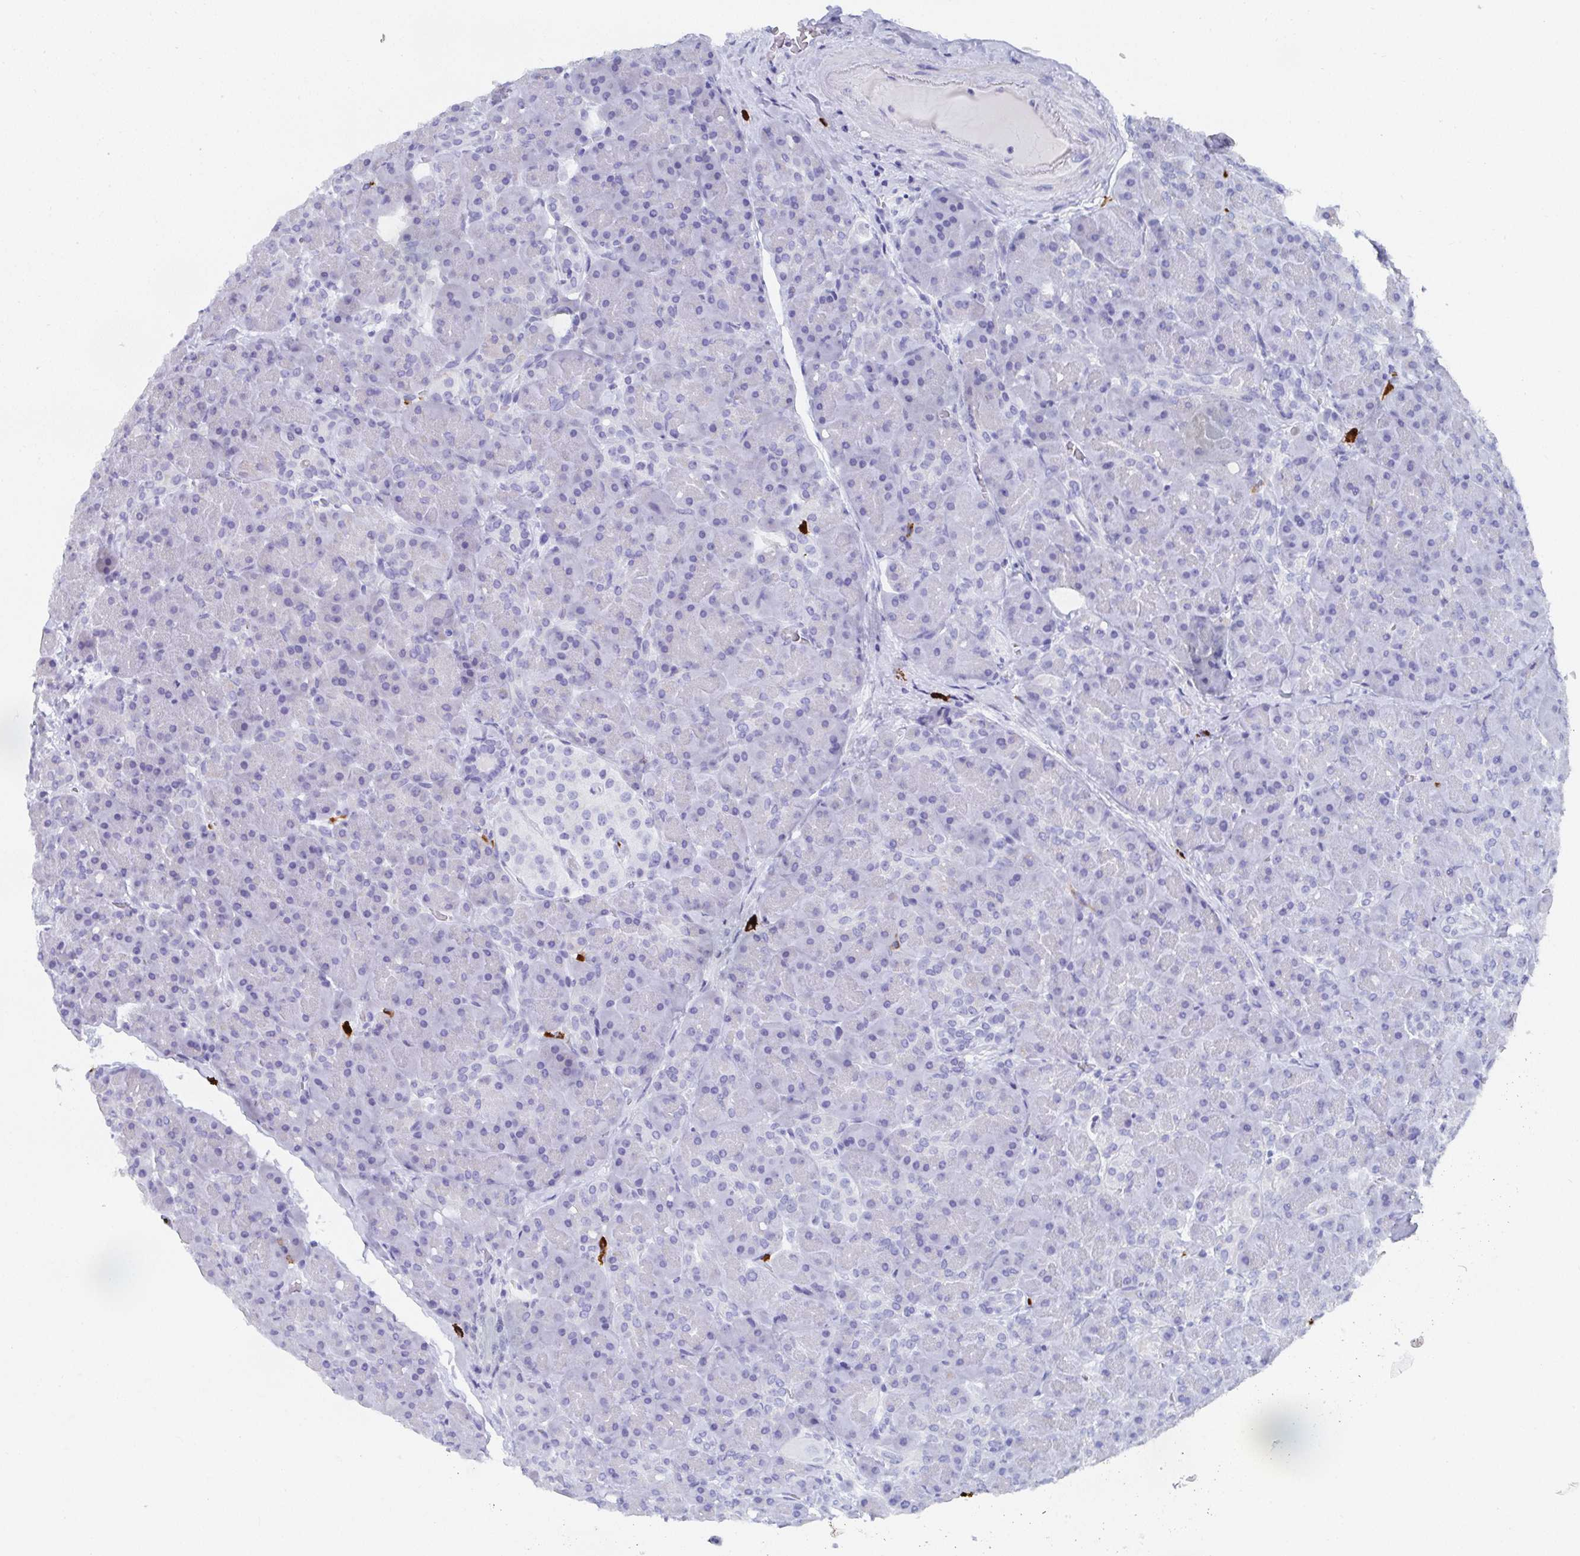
{"staining": {"intensity": "negative", "quantity": "none", "location": "none"}, "tissue": "pancreas", "cell_type": "Exocrine glandular cells", "image_type": "normal", "snomed": [{"axis": "morphology", "description": "Normal tissue, NOS"}, {"axis": "topography", "description": "Pancreas"}], "caption": "Exocrine glandular cells show no significant protein expression in benign pancreas. (DAB IHC visualized using brightfield microscopy, high magnification).", "gene": "GRIA1", "patient": {"sex": "male", "age": 55}}